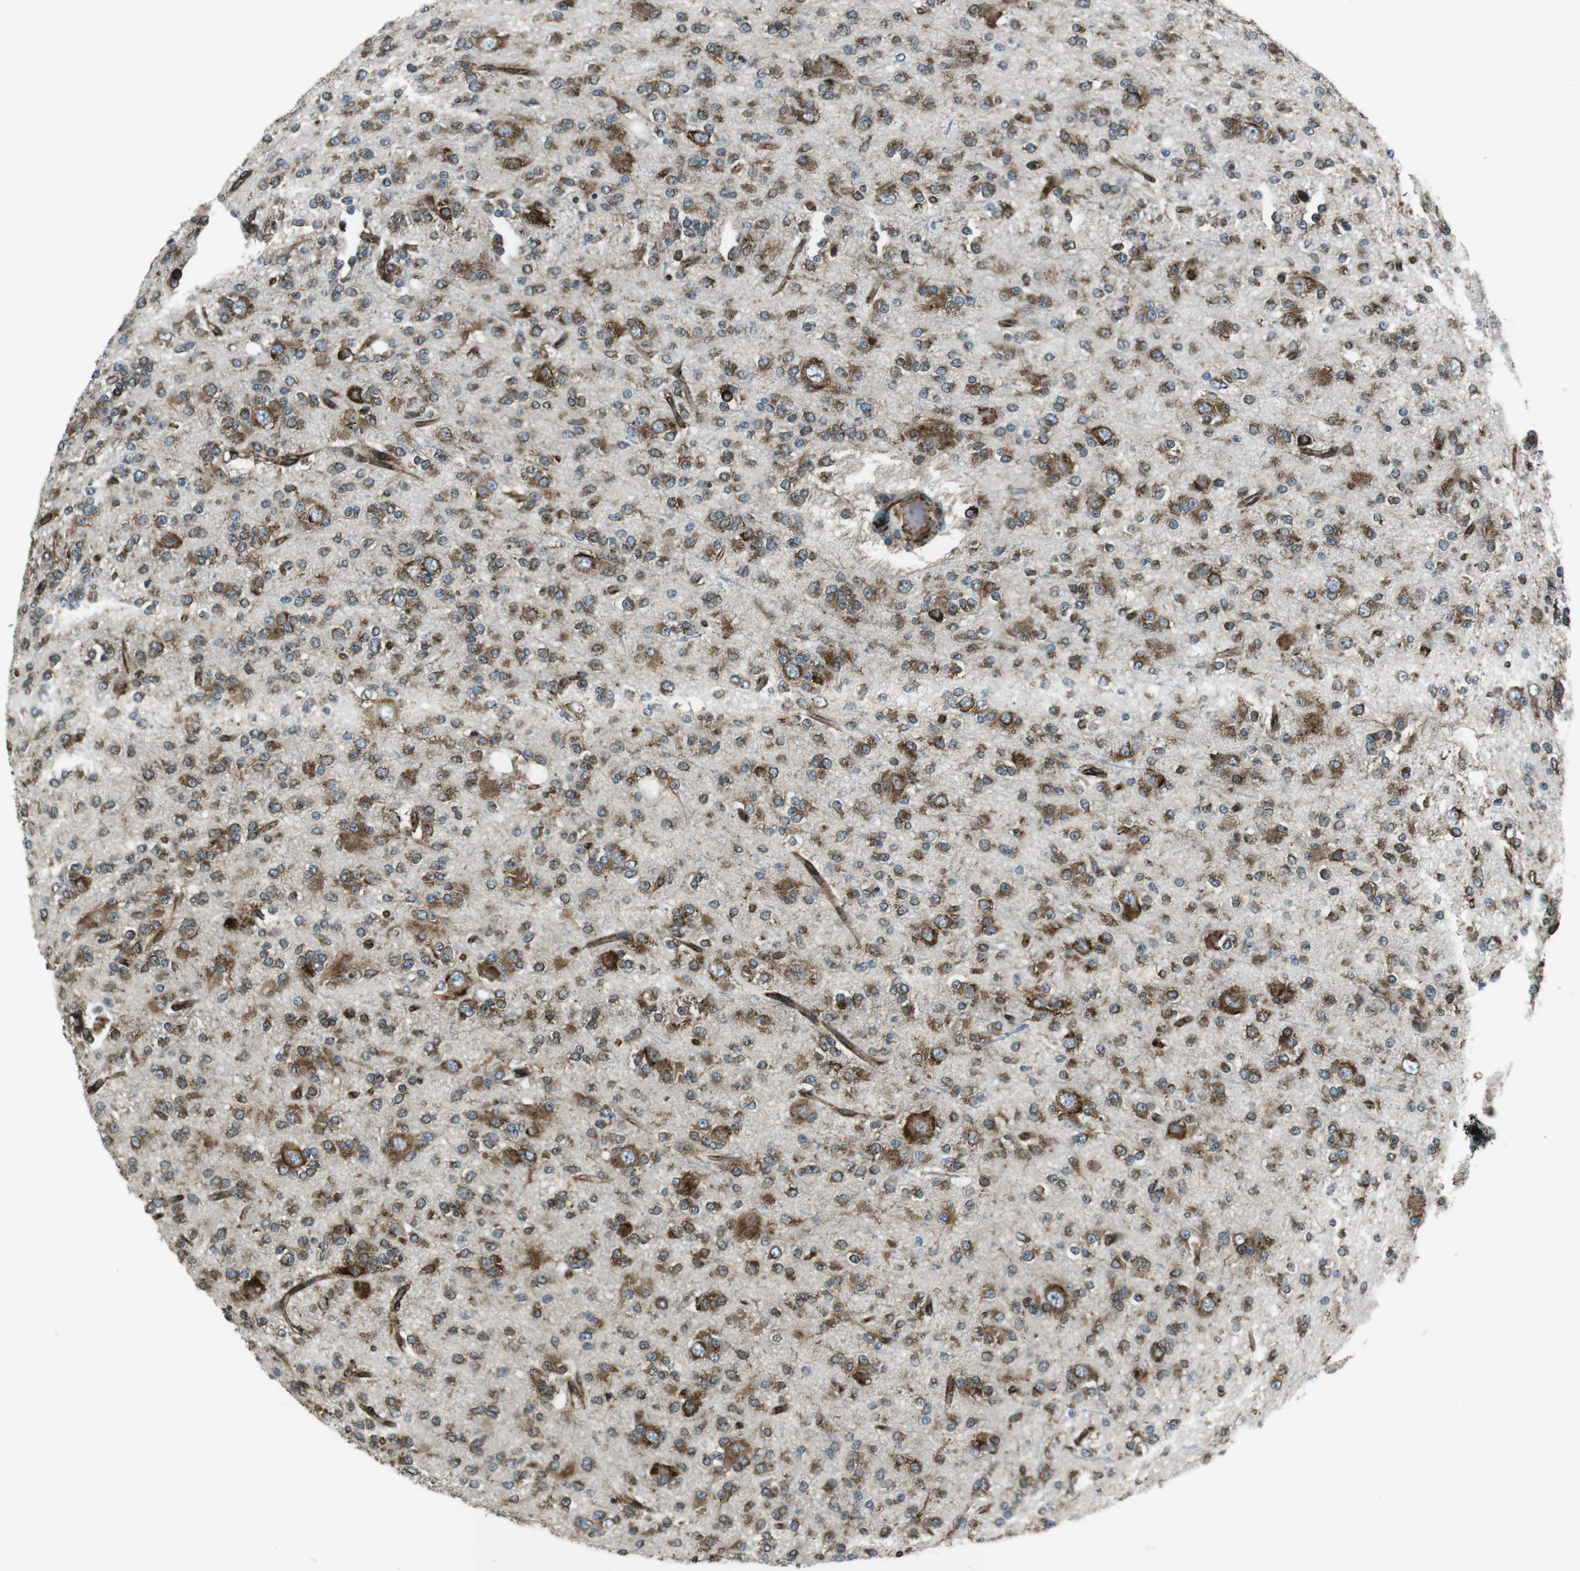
{"staining": {"intensity": "moderate", "quantity": ">75%", "location": "cytoplasmic/membranous"}, "tissue": "glioma", "cell_type": "Tumor cells", "image_type": "cancer", "snomed": [{"axis": "morphology", "description": "Glioma, malignant, Low grade"}, {"axis": "topography", "description": "Brain"}], "caption": "This micrograph exhibits IHC staining of human malignant glioma (low-grade), with medium moderate cytoplasmic/membranous expression in about >75% of tumor cells.", "gene": "KTN1", "patient": {"sex": "male", "age": 38}}